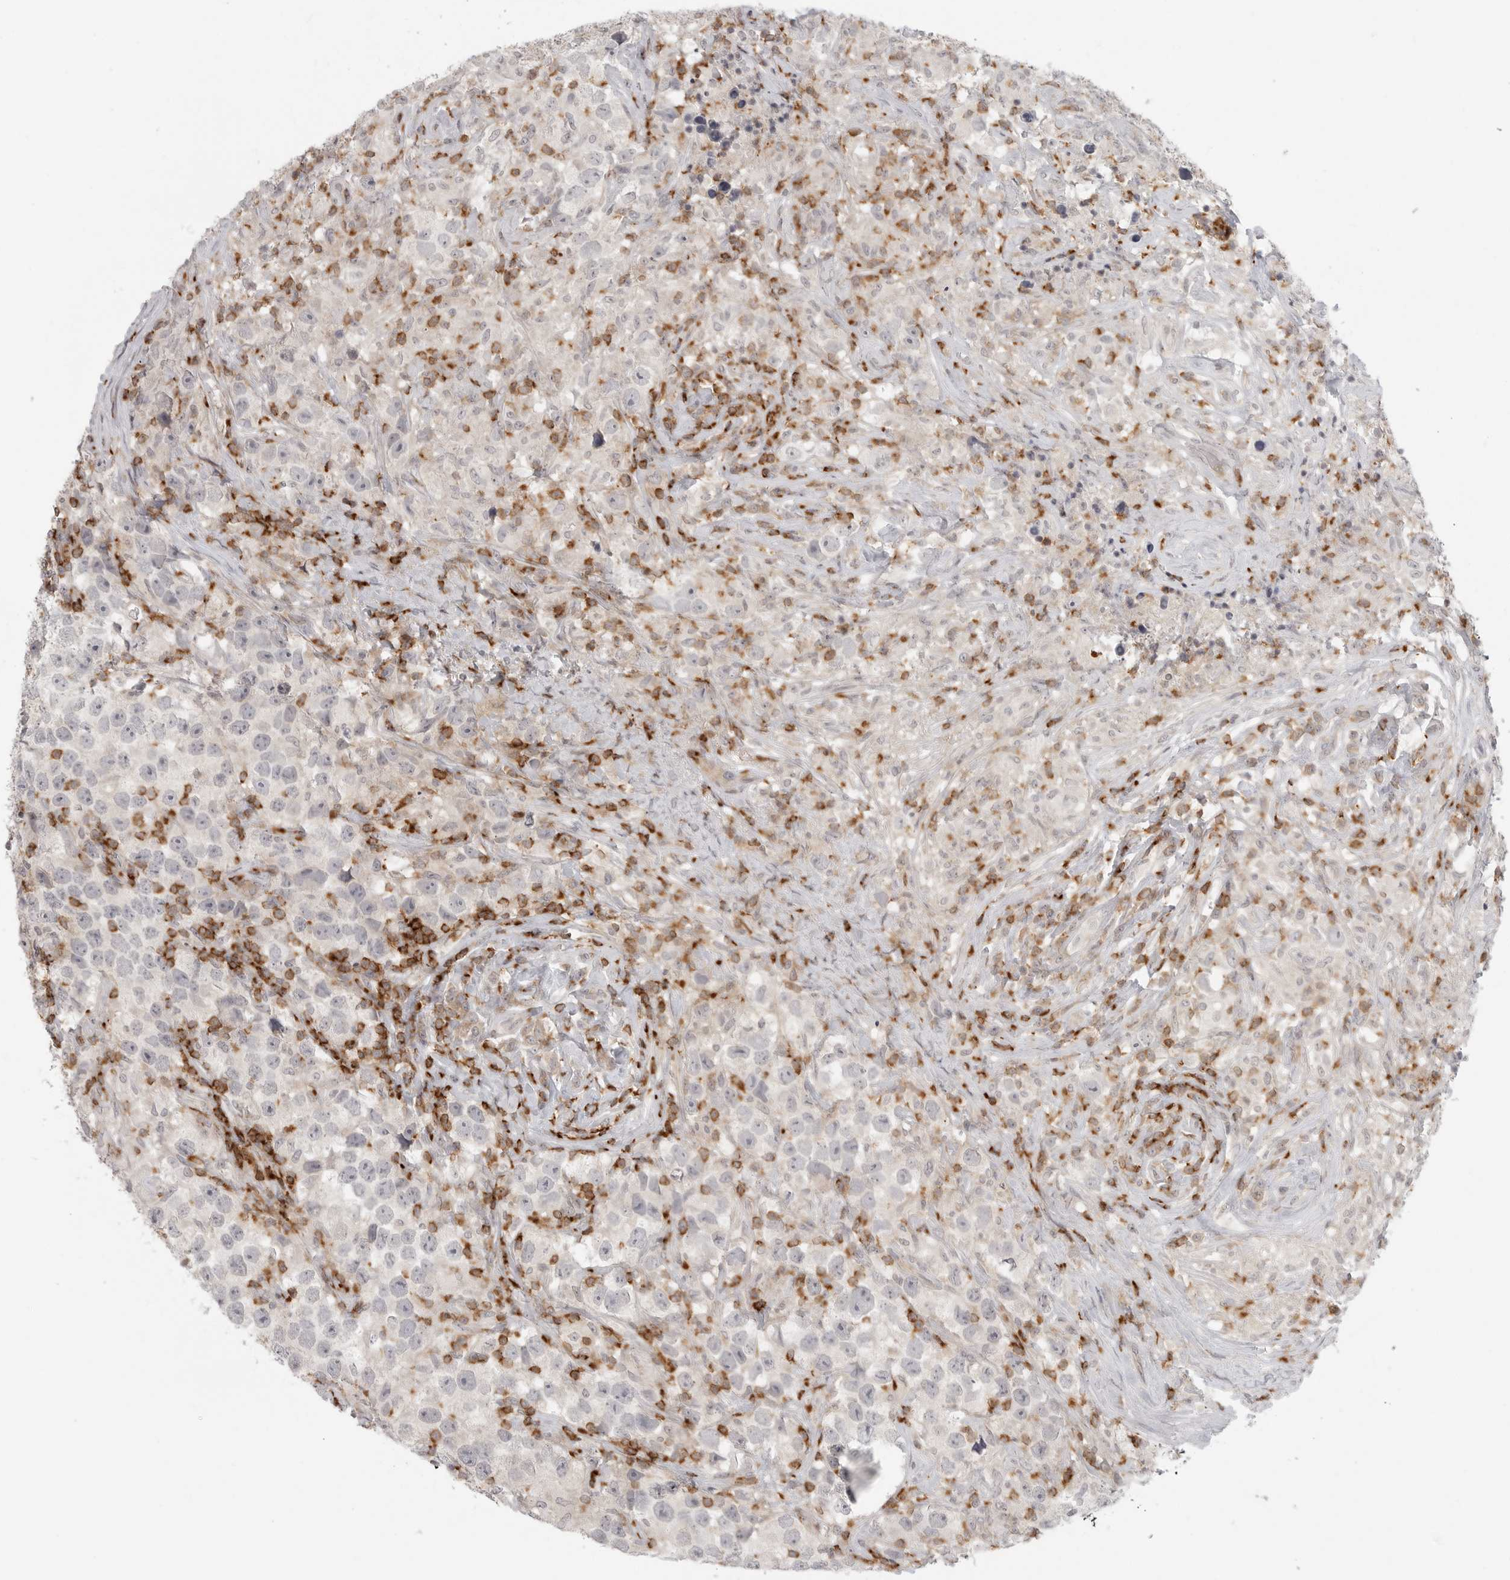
{"staining": {"intensity": "negative", "quantity": "none", "location": "none"}, "tissue": "testis cancer", "cell_type": "Tumor cells", "image_type": "cancer", "snomed": [{"axis": "morphology", "description": "Seminoma, NOS"}, {"axis": "topography", "description": "Testis"}], "caption": "IHC photomicrograph of testis cancer (seminoma) stained for a protein (brown), which exhibits no expression in tumor cells. (Brightfield microscopy of DAB immunohistochemistry at high magnification).", "gene": "SH3KBP1", "patient": {"sex": "male", "age": 49}}